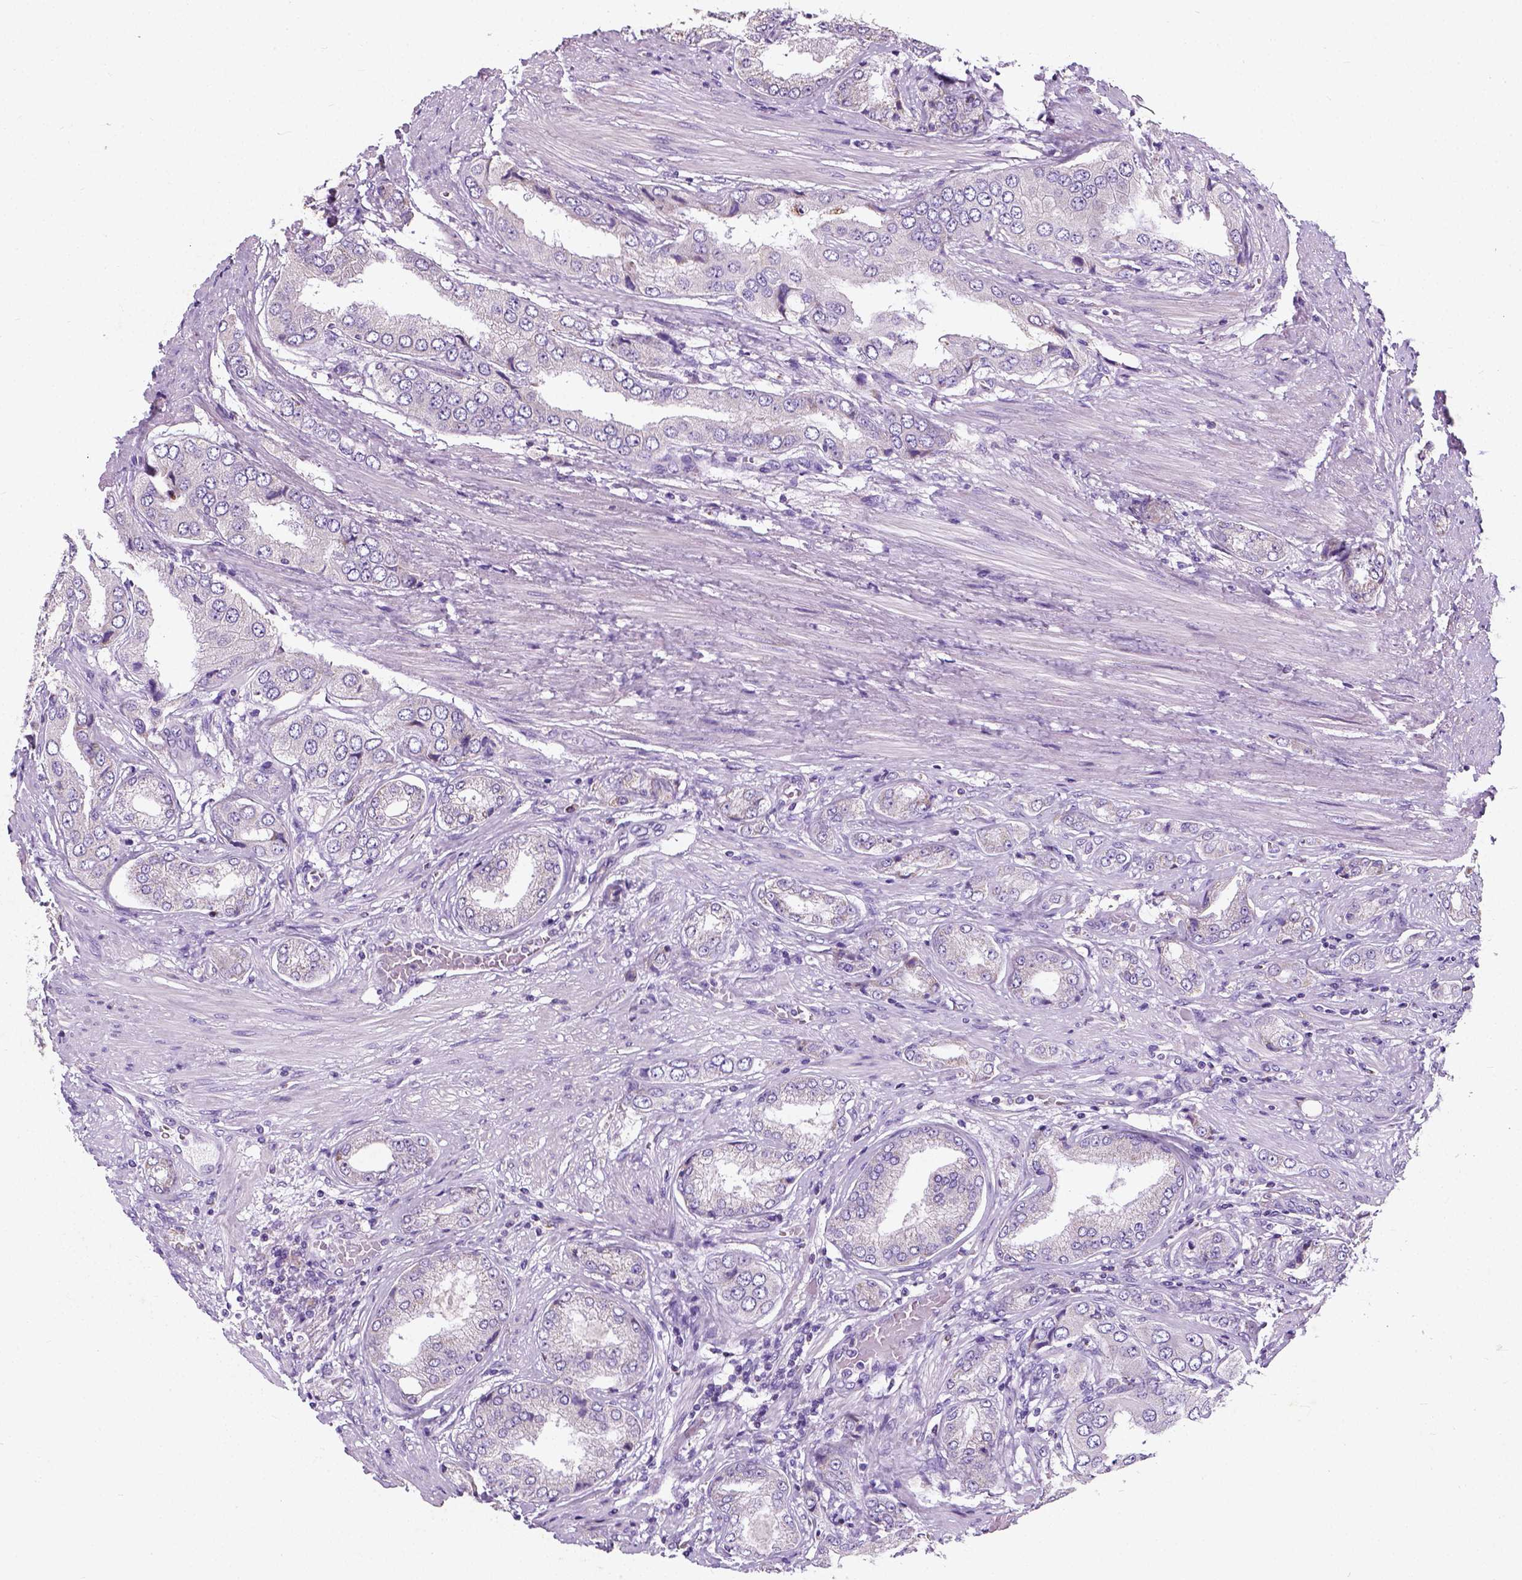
{"staining": {"intensity": "negative", "quantity": "none", "location": "none"}, "tissue": "prostate cancer", "cell_type": "Tumor cells", "image_type": "cancer", "snomed": [{"axis": "morphology", "description": "Adenocarcinoma, NOS"}, {"axis": "topography", "description": "Prostate"}], "caption": "Tumor cells are negative for protein expression in human prostate cancer (adenocarcinoma).", "gene": "CHODL", "patient": {"sex": "male", "age": 63}}